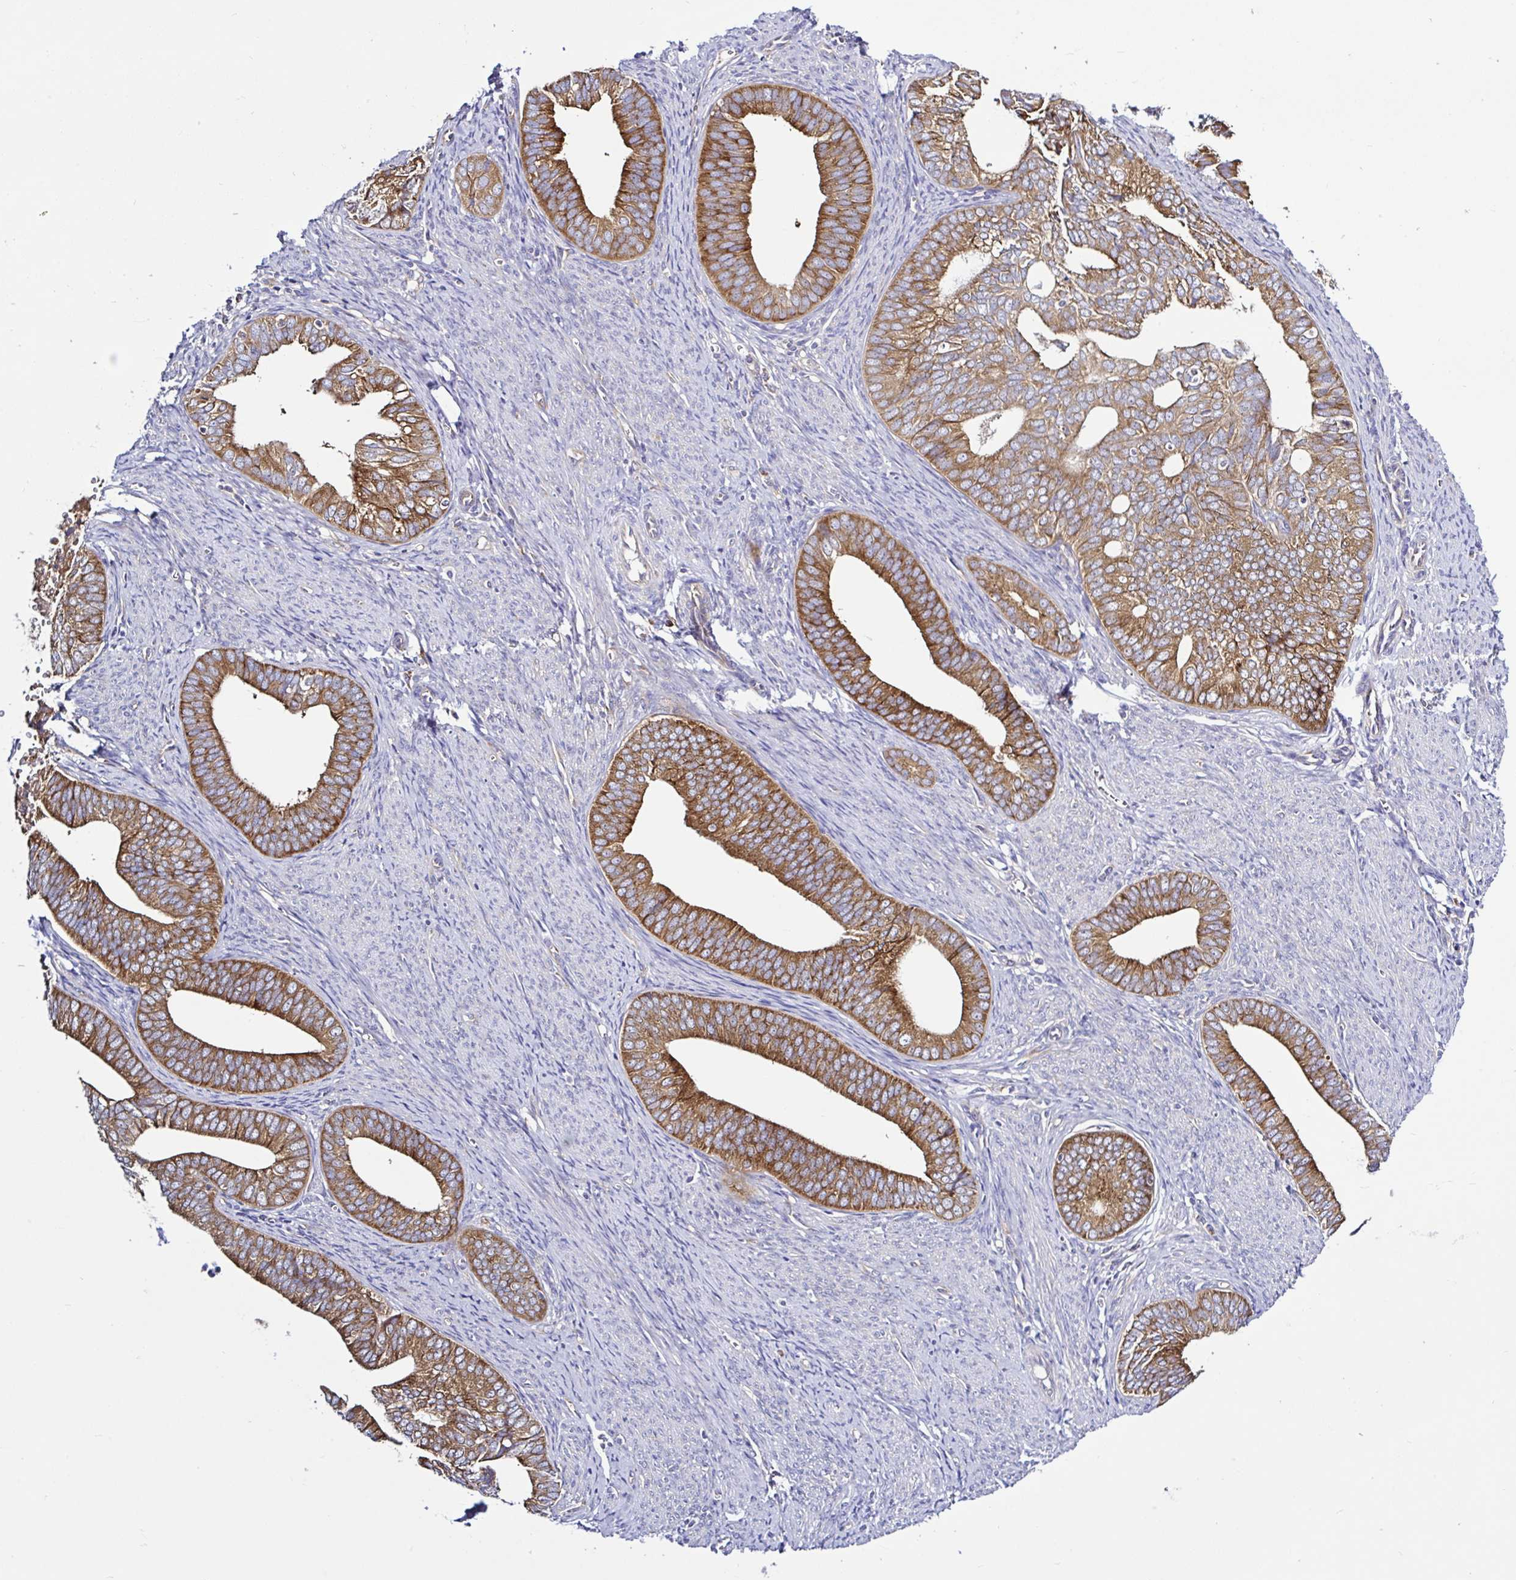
{"staining": {"intensity": "moderate", "quantity": "25%-75%", "location": "cytoplasmic/membranous"}, "tissue": "endometrial cancer", "cell_type": "Tumor cells", "image_type": "cancer", "snomed": [{"axis": "morphology", "description": "Adenocarcinoma, NOS"}, {"axis": "topography", "description": "Endometrium"}], "caption": "Immunohistochemistry staining of endometrial cancer, which displays medium levels of moderate cytoplasmic/membranous expression in approximately 25%-75% of tumor cells indicating moderate cytoplasmic/membranous protein positivity. The staining was performed using DAB (brown) for protein detection and nuclei were counterstained in hematoxylin (blue).", "gene": "LARS1", "patient": {"sex": "female", "age": 75}}